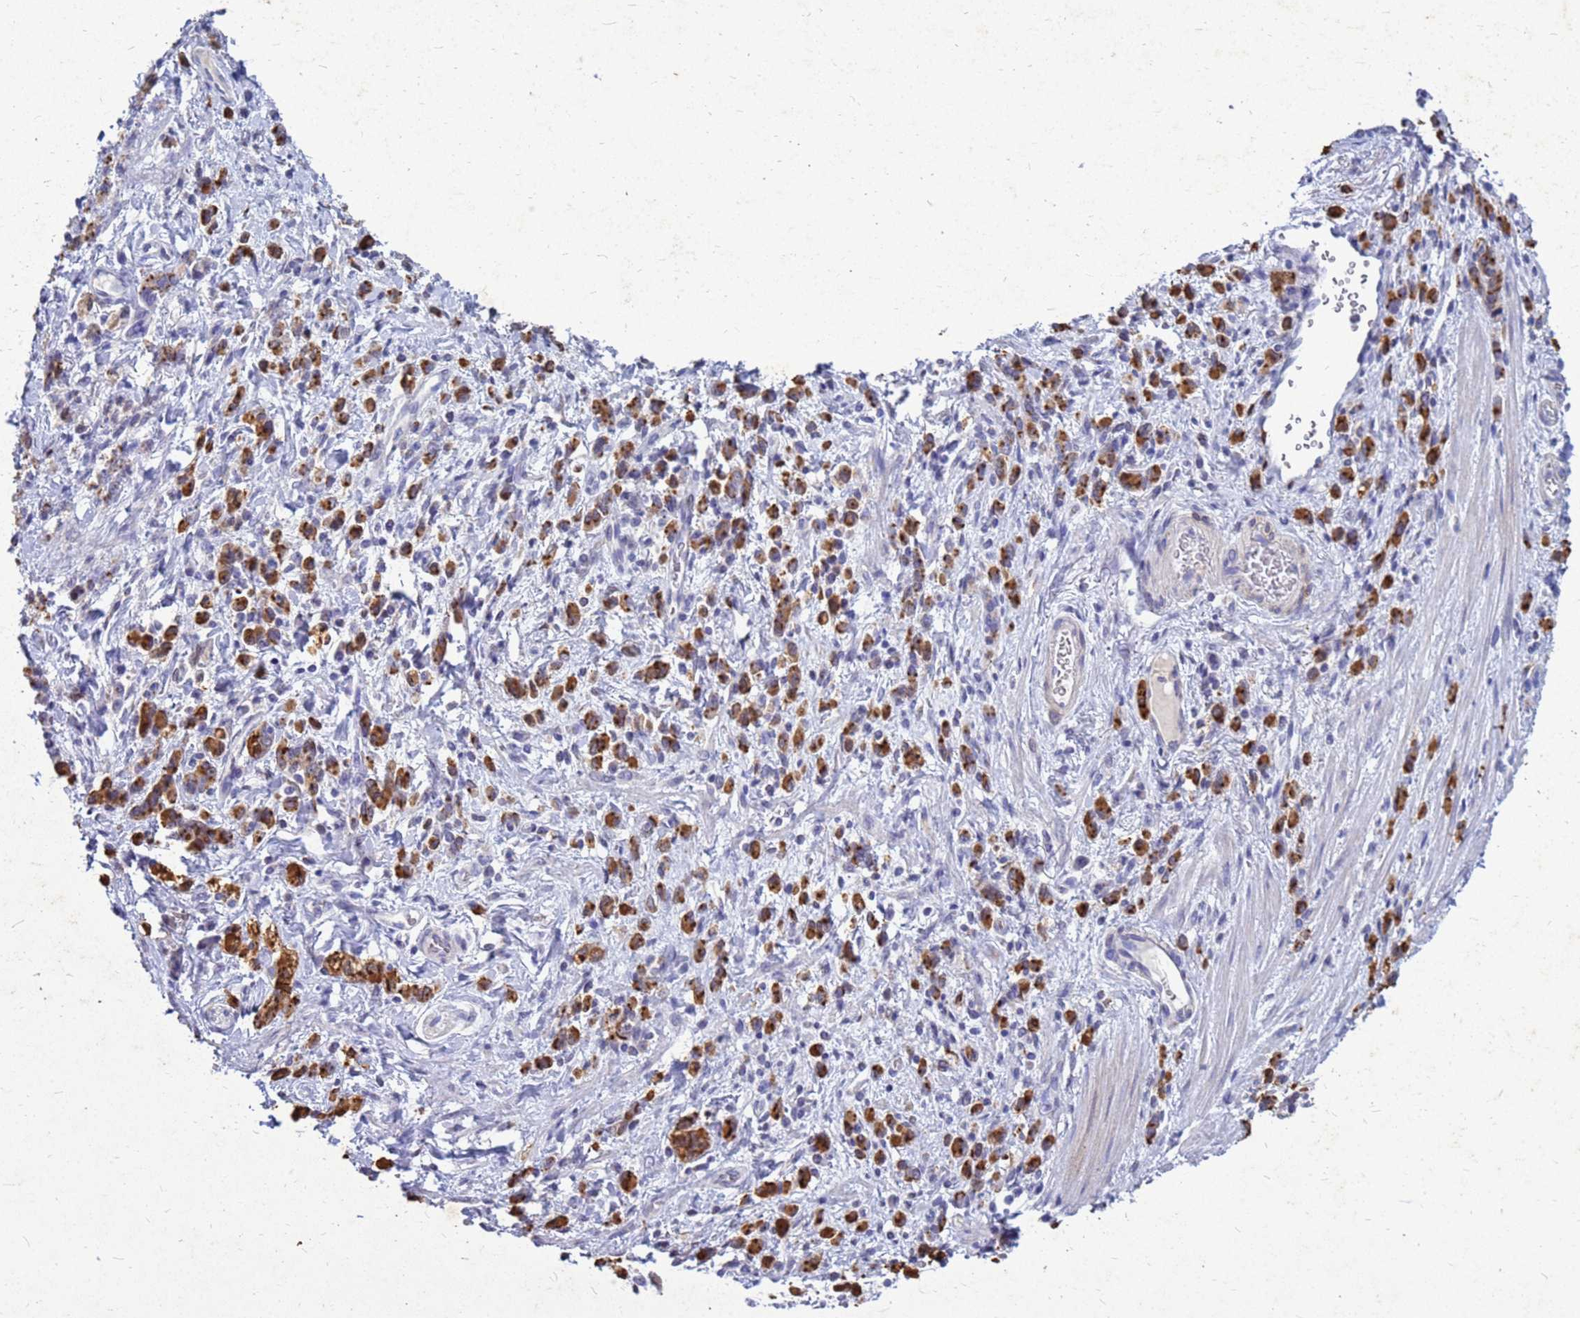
{"staining": {"intensity": "moderate", "quantity": ">75%", "location": "cytoplasmic/membranous"}, "tissue": "stomach cancer", "cell_type": "Tumor cells", "image_type": "cancer", "snomed": [{"axis": "morphology", "description": "Adenocarcinoma, NOS"}, {"axis": "topography", "description": "Stomach"}], "caption": "IHC (DAB) staining of adenocarcinoma (stomach) shows moderate cytoplasmic/membranous protein positivity in about >75% of tumor cells. (DAB IHC, brown staining for protein, blue staining for nuclei).", "gene": "AKR1C1", "patient": {"sex": "male", "age": 77}}